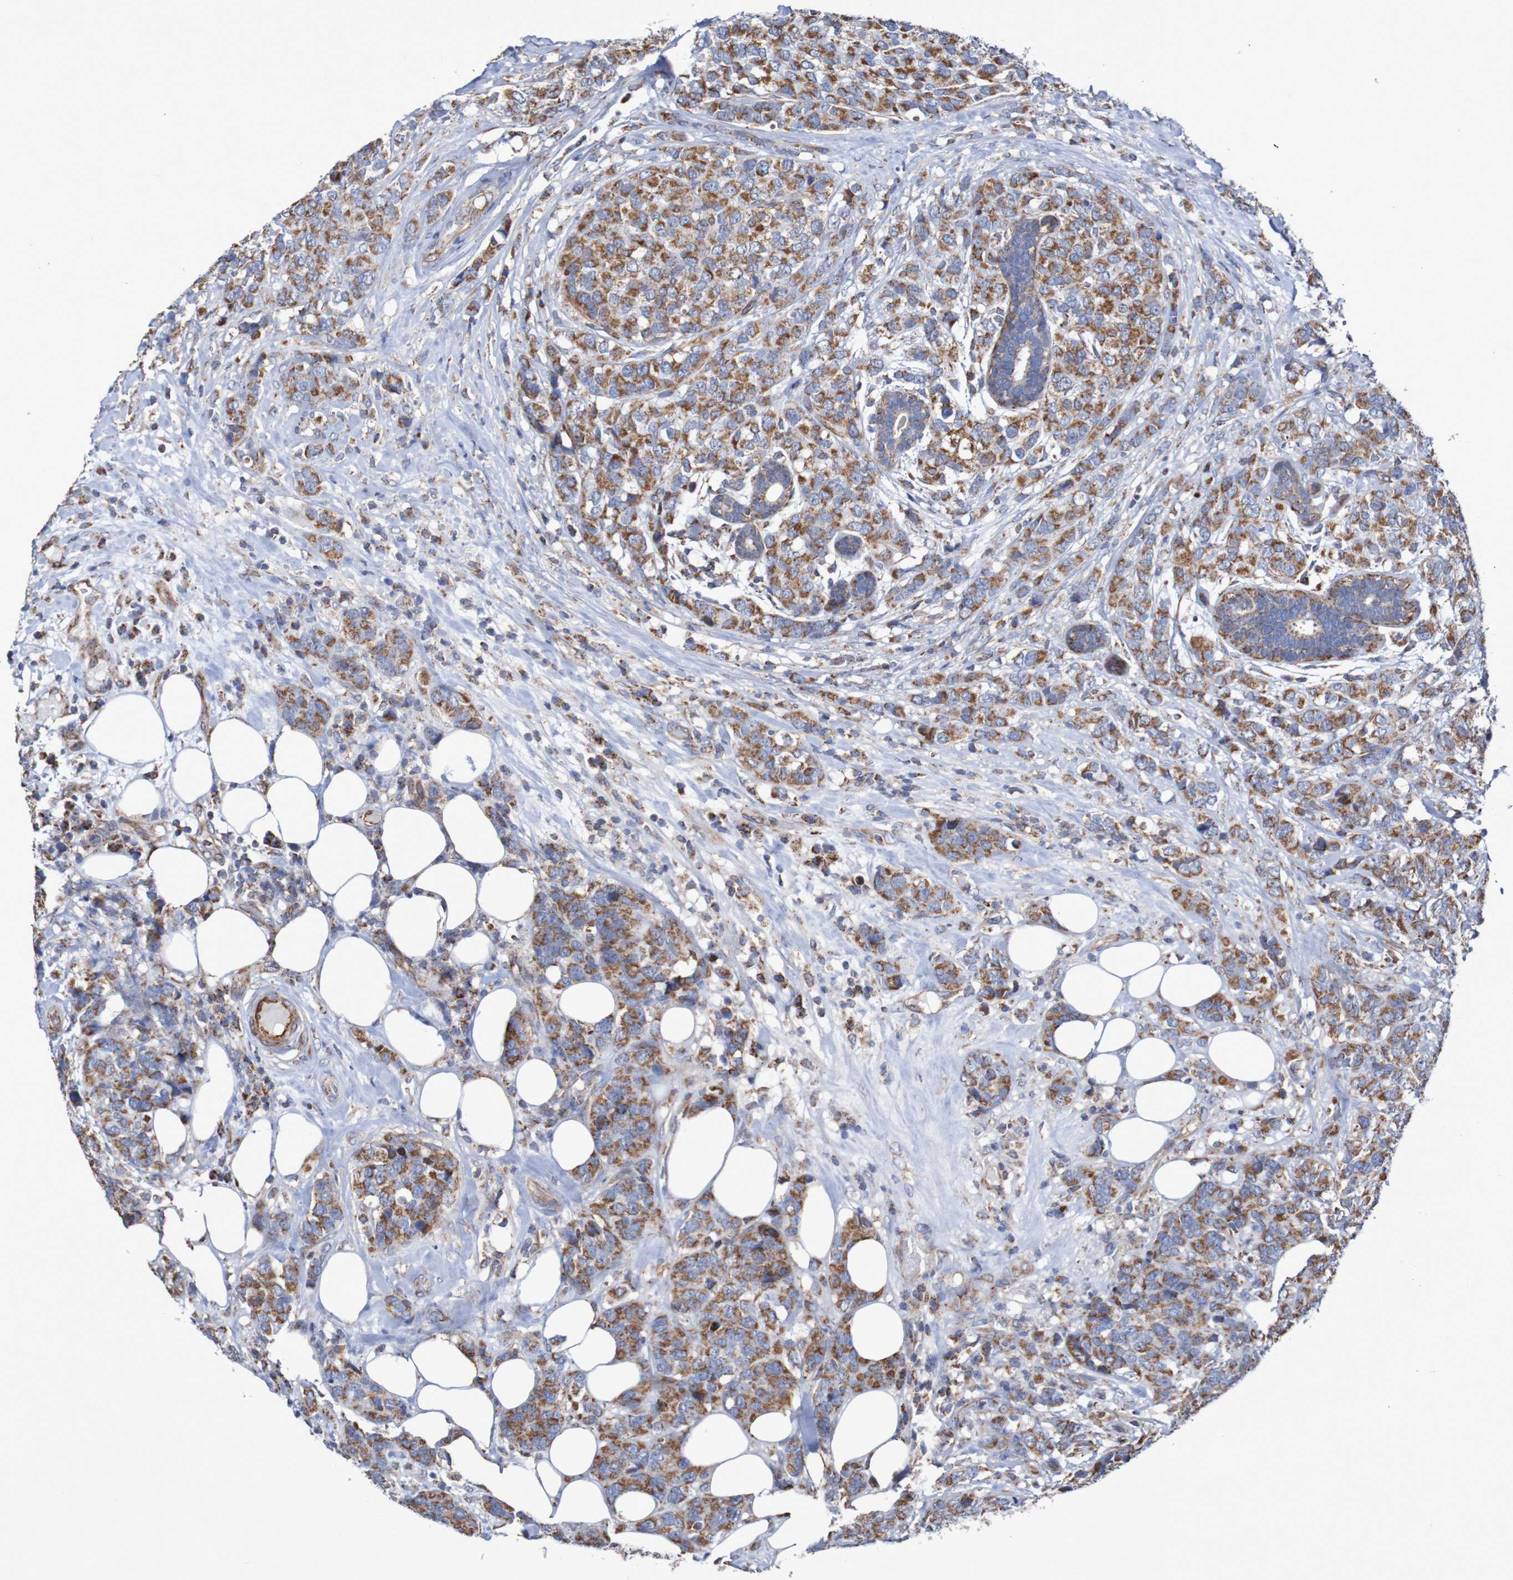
{"staining": {"intensity": "moderate", "quantity": ">75%", "location": "cytoplasmic/membranous"}, "tissue": "breast cancer", "cell_type": "Tumor cells", "image_type": "cancer", "snomed": [{"axis": "morphology", "description": "Lobular carcinoma"}, {"axis": "topography", "description": "Breast"}], "caption": "Breast cancer (lobular carcinoma) stained with IHC demonstrates moderate cytoplasmic/membranous expression in about >75% of tumor cells.", "gene": "MMEL1", "patient": {"sex": "female", "age": 59}}